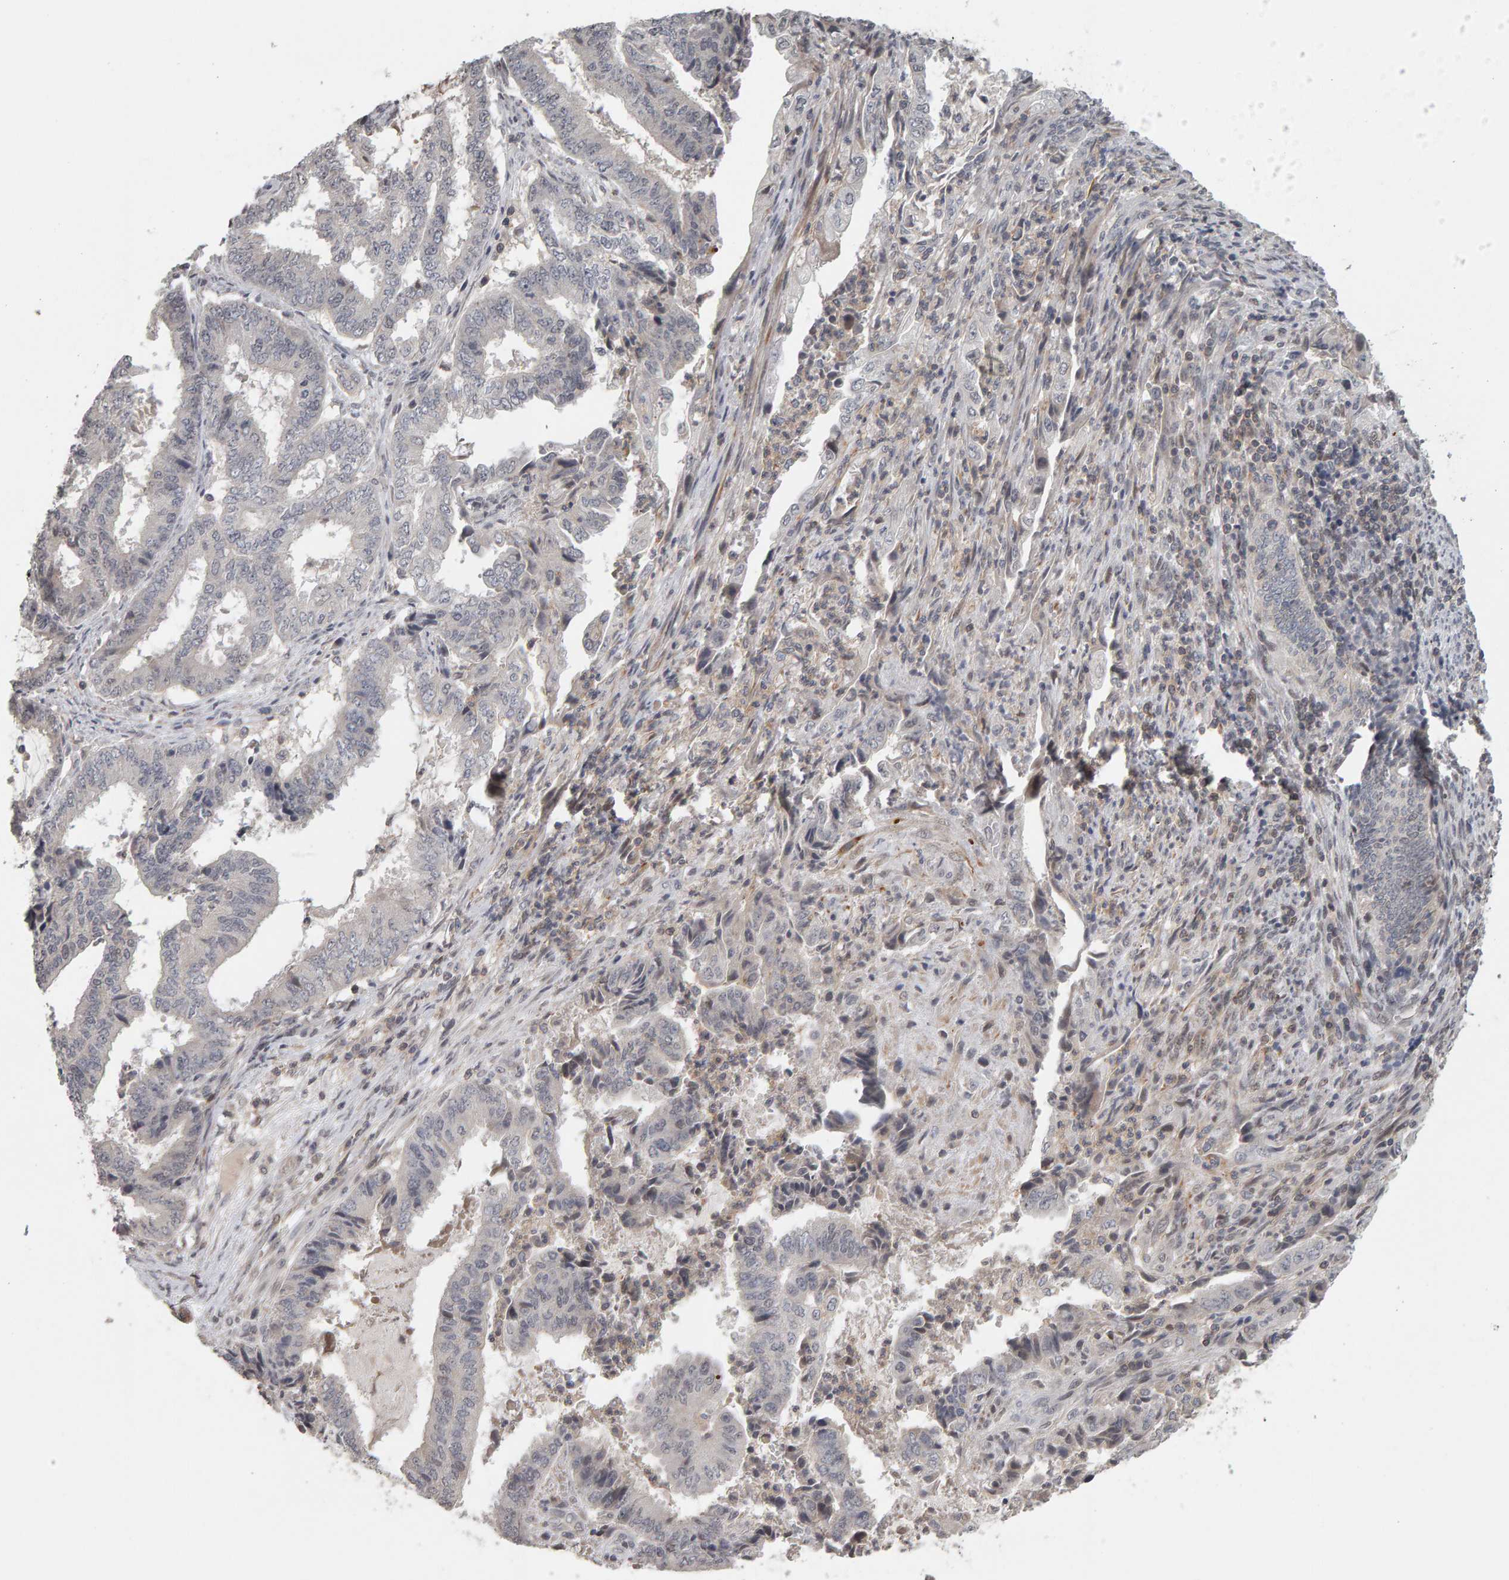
{"staining": {"intensity": "negative", "quantity": "none", "location": "none"}, "tissue": "endometrial cancer", "cell_type": "Tumor cells", "image_type": "cancer", "snomed": [{"axis": "morphology", "description": "Adenocarcinoma, NOS"}, {"axis": "topography", "description": "Endometrium"}], "caption": "This is a histopathology image of immunohistochemistry staining of endometrial adenocarcinoma, which shows no positivity in tumor cells. (DAB (3,3'-diaminobenzidine) immunohistochemistry (IHC) visualized using brightfield microscopy, high magnification).", "gene": "TEFM", "patient": {"sex": "female", "age": 51}}